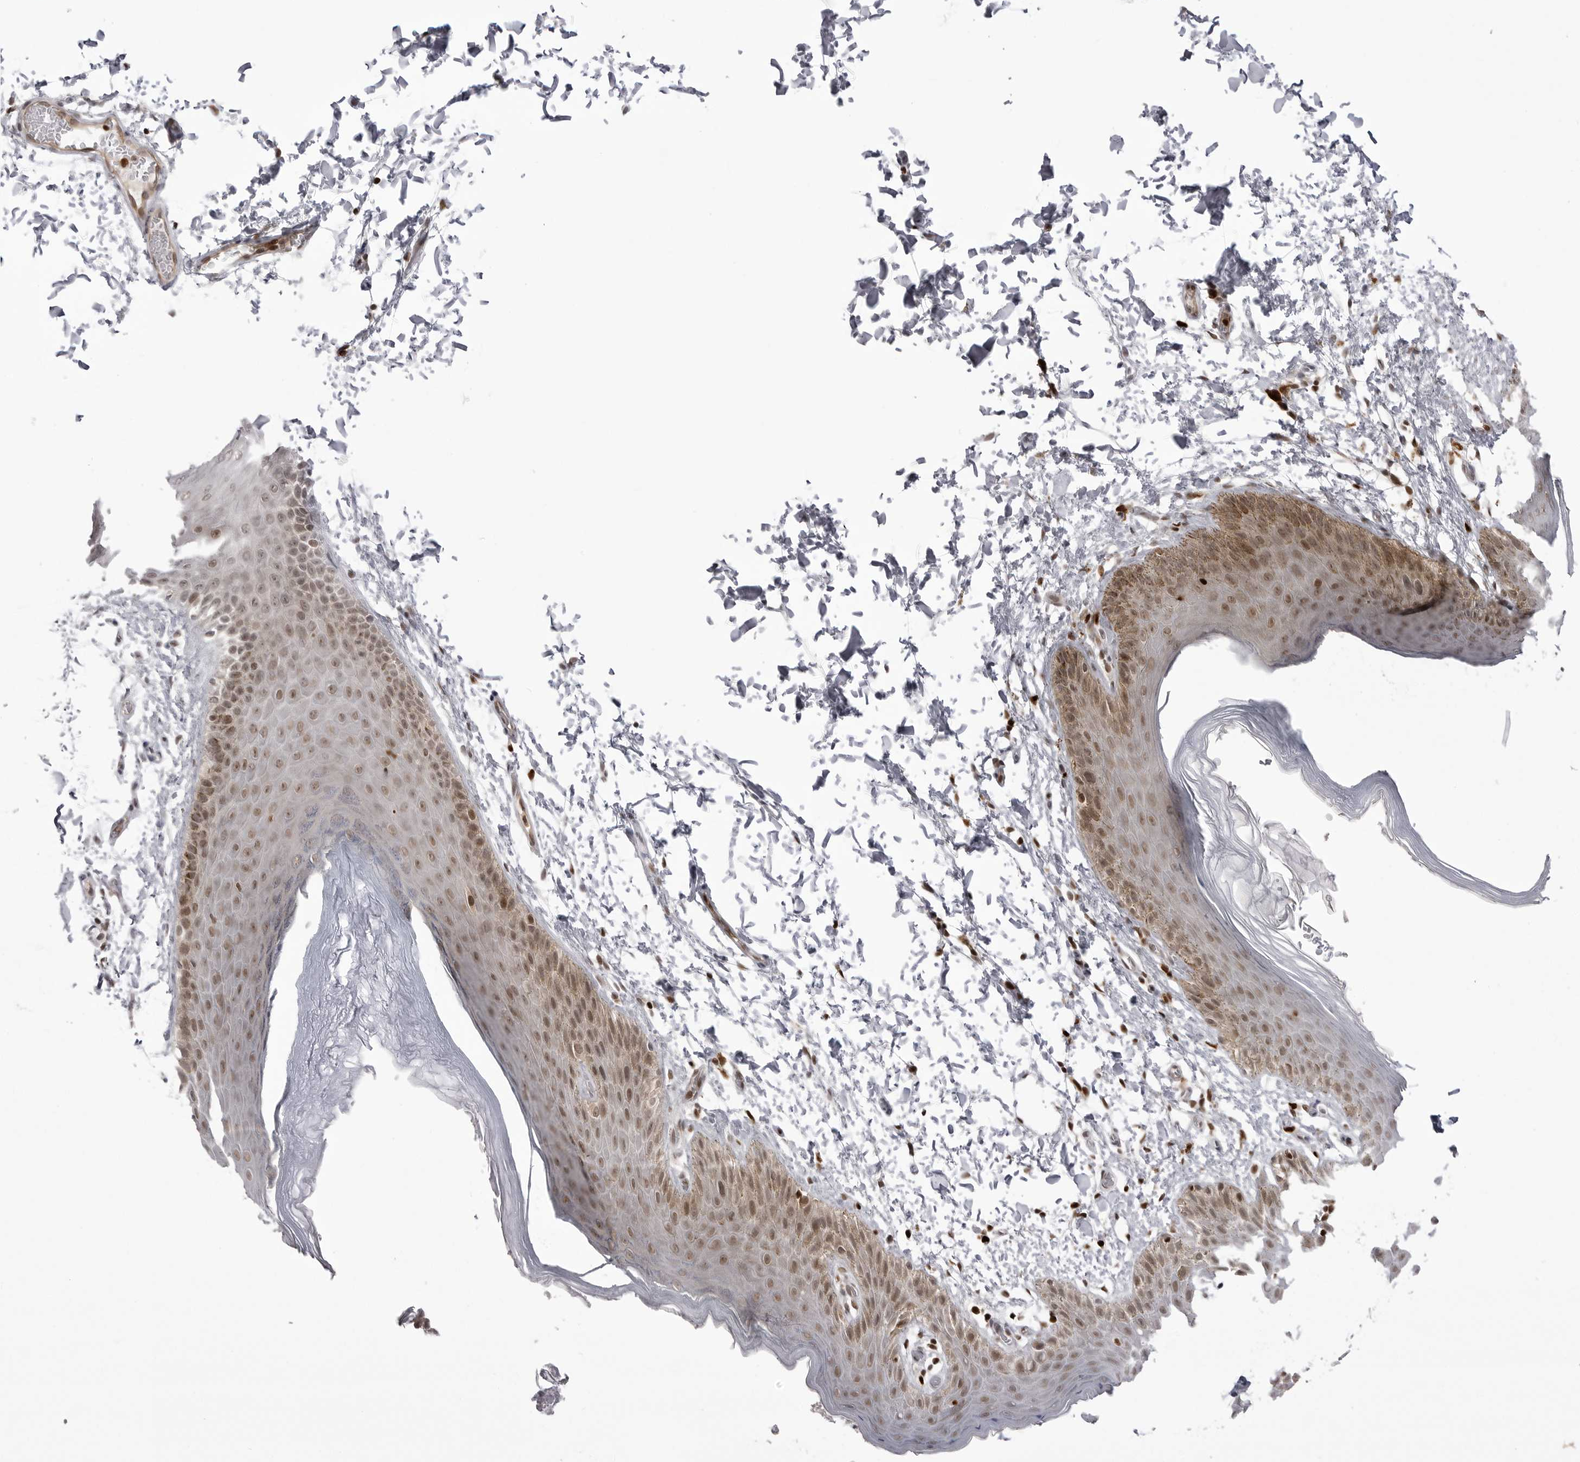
{"staining": {"intensity": "moderate", "quantity": "25%-75%", "location": "cytoplasmic/membranous,nuclear"}, "tissue": "skin", "cell_type": "Epidermal cells", "image_type": "normal", "snomed": [{"axis": "morphology", "description": "Normal tissue, NOS"}, {"axis": "topography", "description": "Anal"}, {"axis": "topography", "description": "Peripheral nerve tissue"}], "caption": "Immunohistochemistry (DAB) staining of unremarkable human skin demonstrates moderate cytoplasmic/membranous,nuclear protein positivity in about 25%-75% of epidermal cells.", "gene": "PTK2B", "patient": {"sex": "male", "age": 44}}